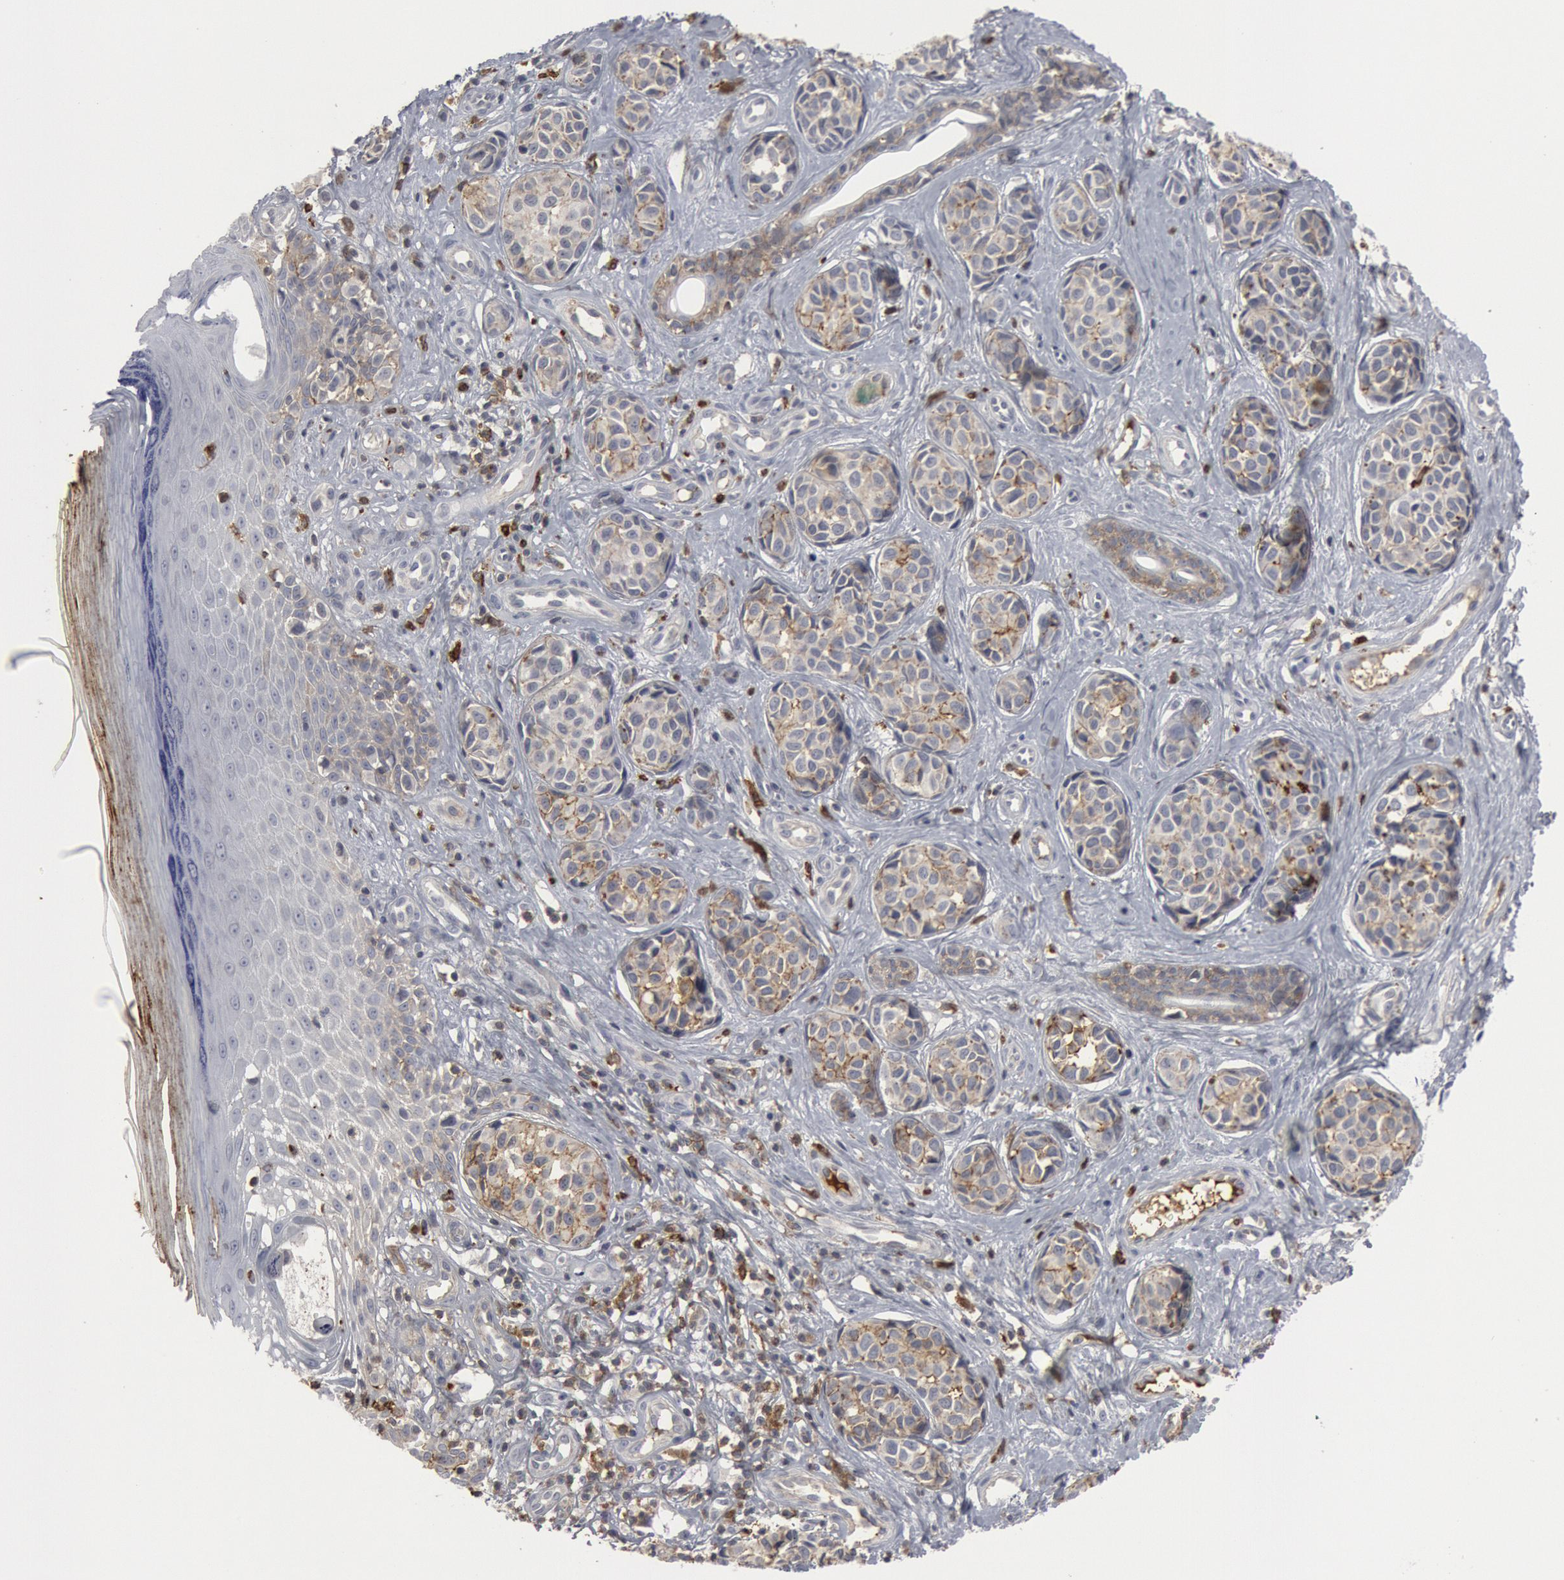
{"staining": {"intensity": "negative", "quantity": "none", "location": "none"}, "tissue": "melanoma", "cell_type": "Tumor cells", "image_type": "cancer", "snomed": [{"axis": "morphology", "description": "Malignant melanoma, NOS"}, {"axis": "topography", "description": "Skin"}], "caption": "Tumor cells are negative for protein expression in human malignant melanoma.", "gene": "C1QC", "patient": {"sex": "male", "age": 79}}